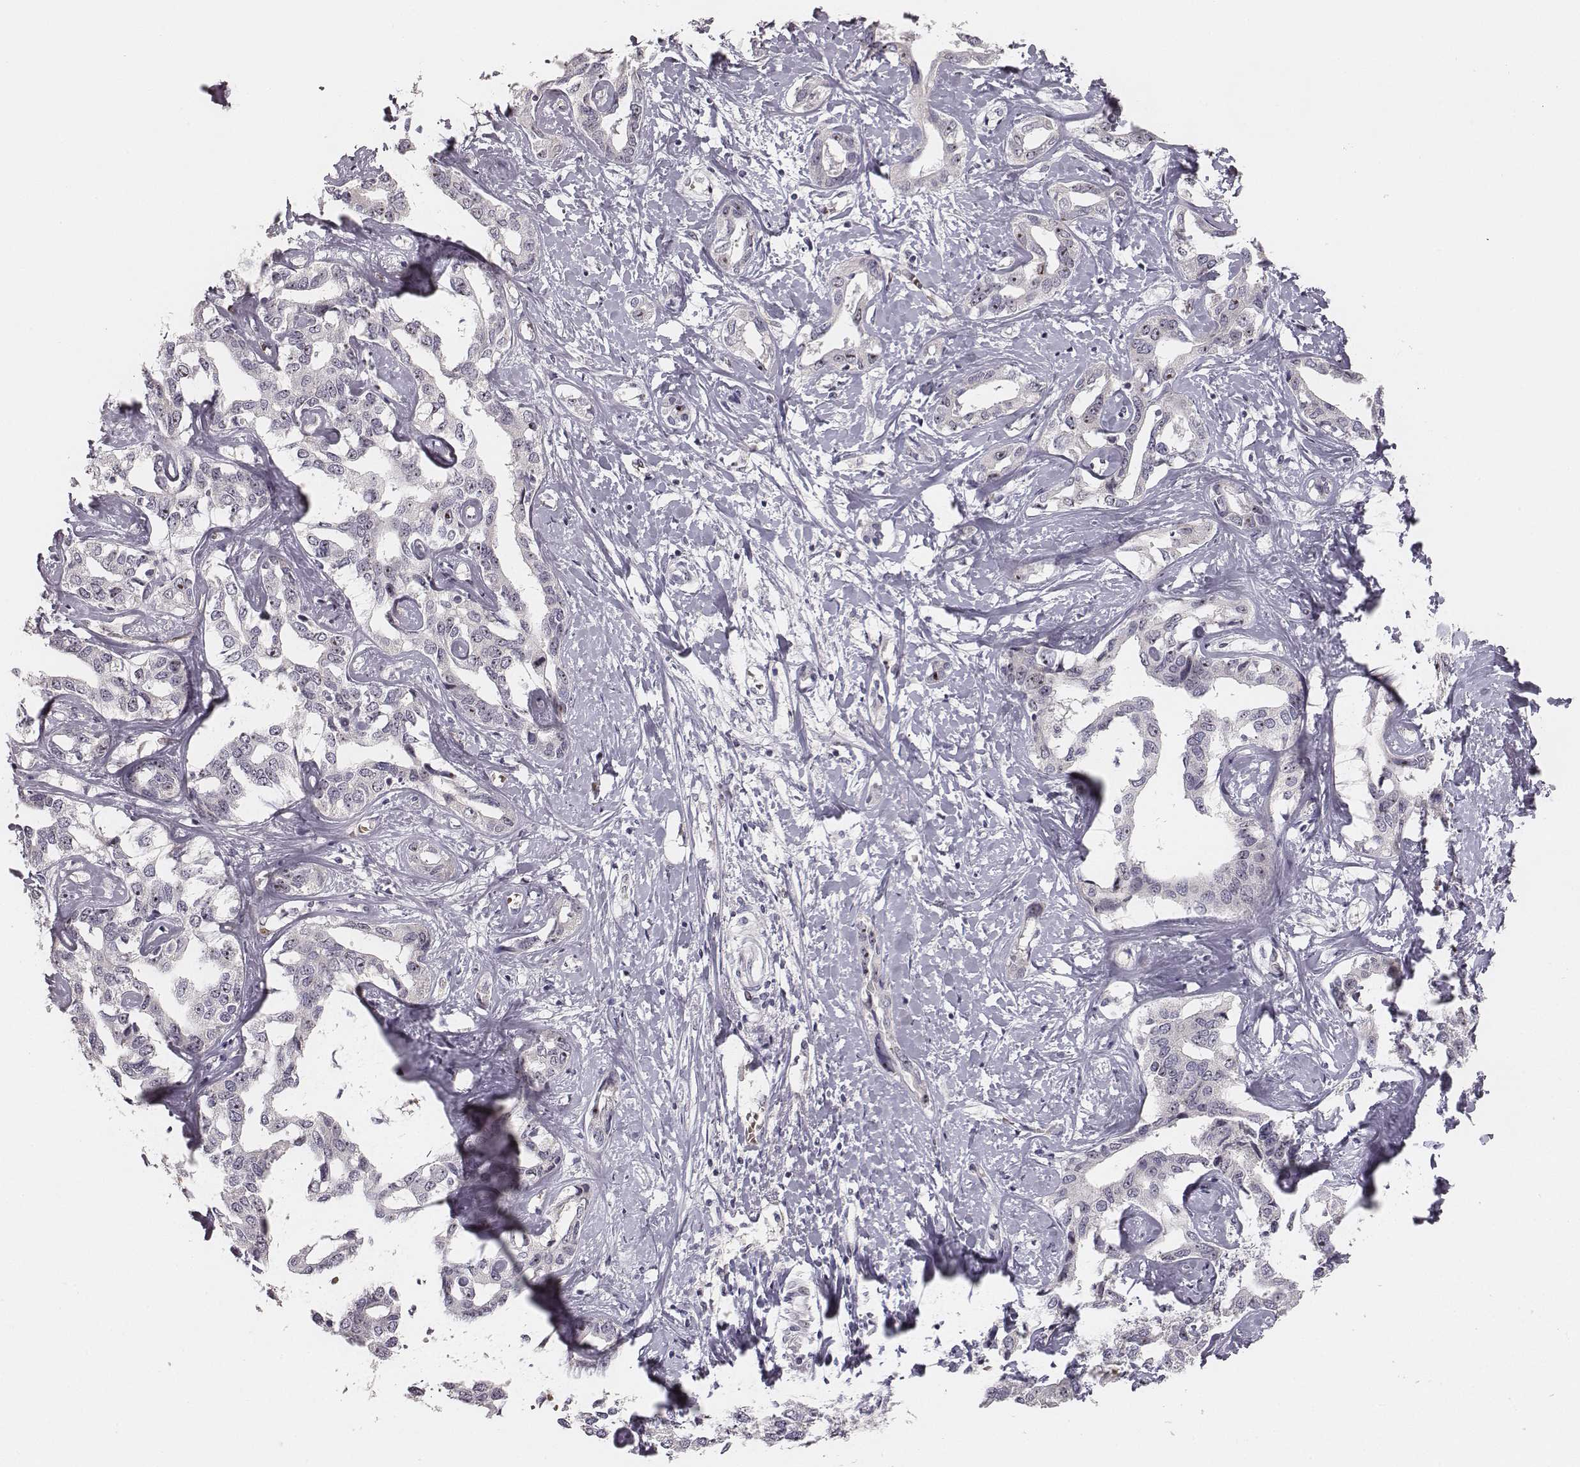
{"staining": {"intensity": "moderate", "quantity": "<25%", "location": "nuclear"}, "tissue": "liver cancer", "cell_type": "Tumor cells", "image_type": "cancer", "snomed": [{"axis": "morphology", "description": "Cholangiocarcinoma"}, {"axis": "topography", "description": "Liver"}], "caption": "A photomicrograph of human liver cholangiocarcinoma stained for a protein exhibits moderate nuclear brown staining in tumor cells.", "gene": "NIFK", "patient": {"sex": "male", "age": 59}}